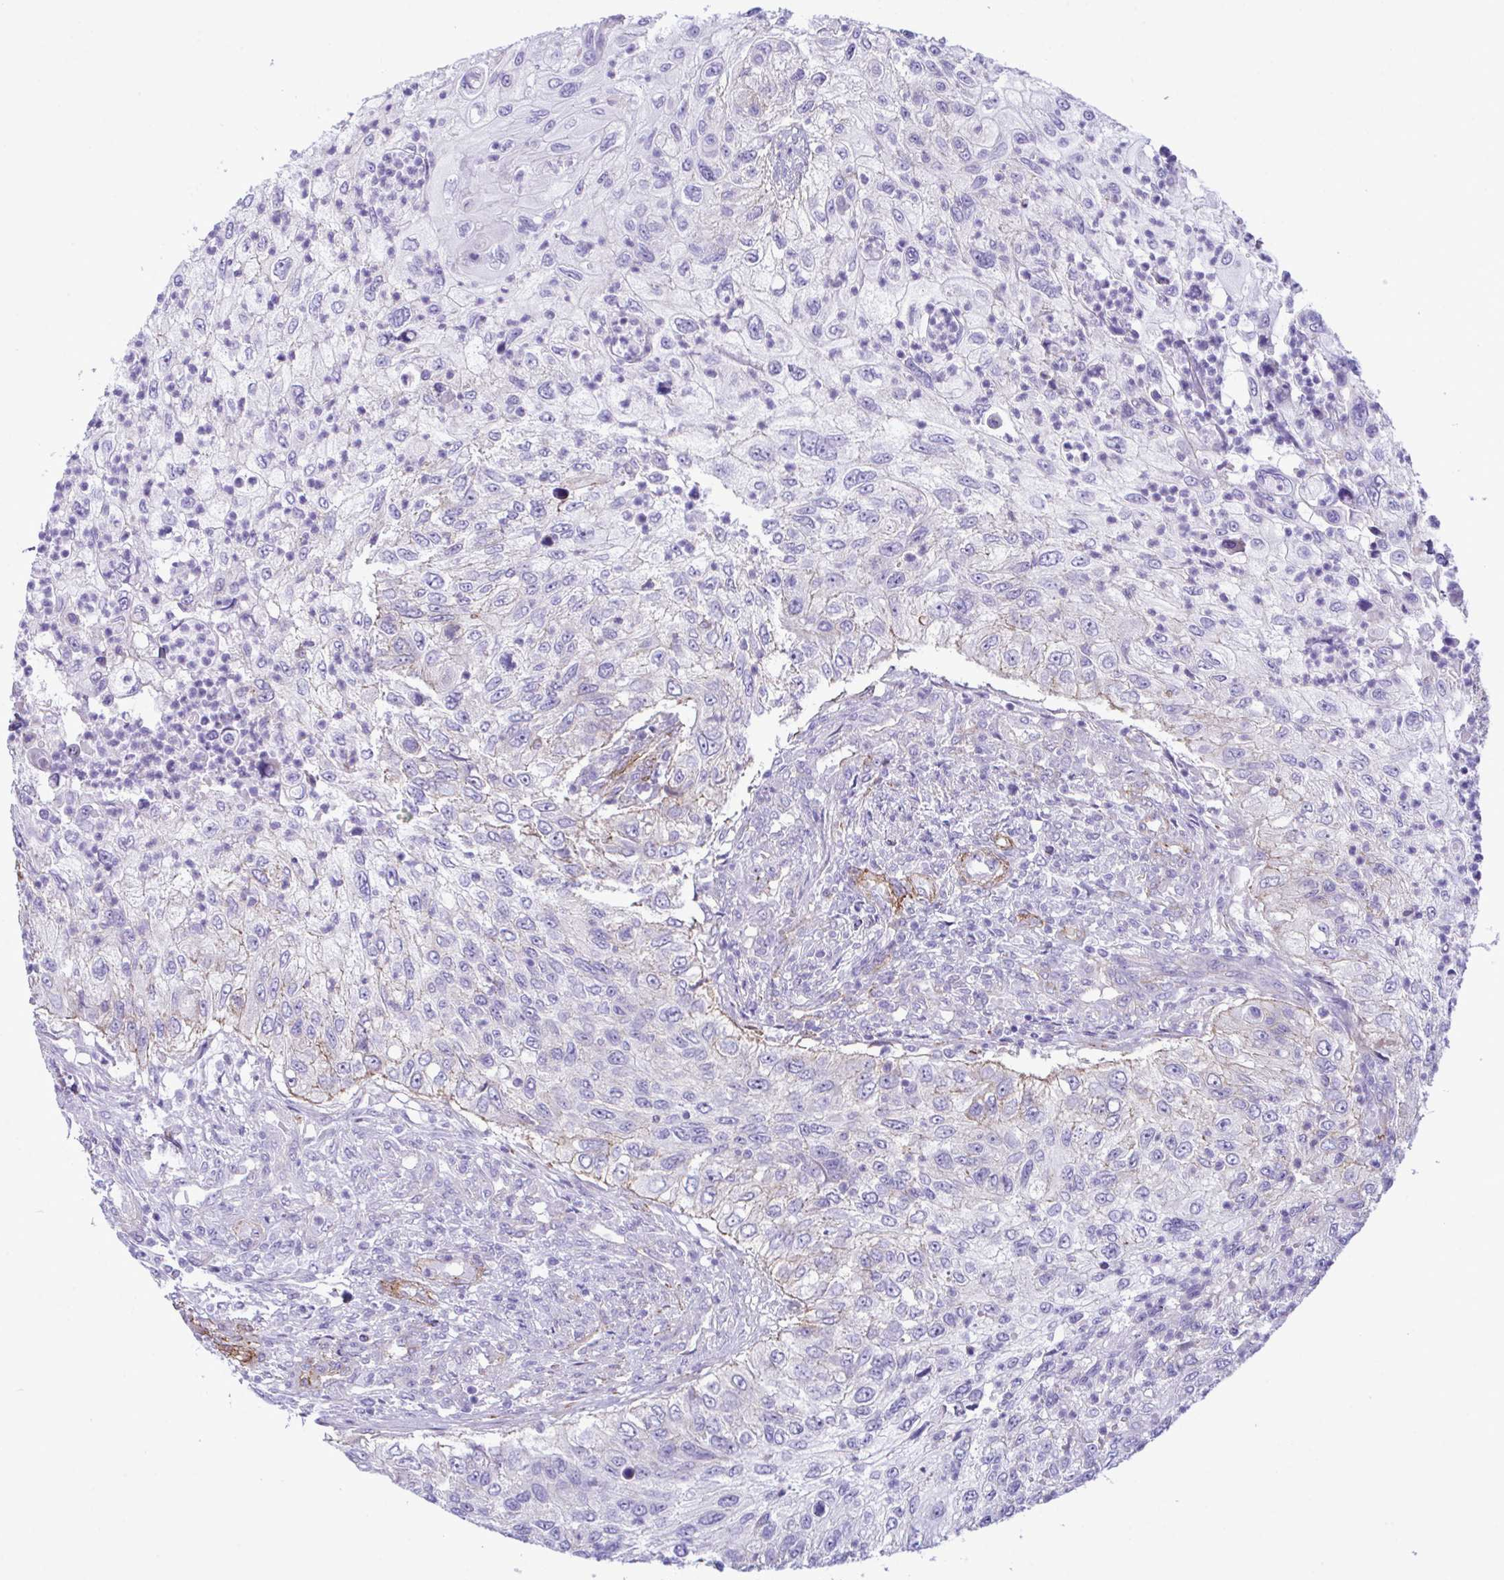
{"staining": {"intensity": "weak", "quantity": "<25%", "location": "cytoplasmic/membranous"}, "tissue": "urothelial cancer", "cell_type": "Tumor cells", "image_type": "cancer", "snomed": [{"axis": "morphology", "description": "Urothelial carcinoma, High grade"}, {"axis": "topography", "description": "Urinary bladder"}], "caption": "Tumor cells show no significant expression in urothelial cancer. Brightfield microscopy of immunohistochemistry (IHC) stained with DAB (3,3'-diaminobenzidine) (brown) and hematoxylin (blue), captured at high magnification.", "gene": "SYNPO2L", "patient": {"sex": "female", "age": 60}}